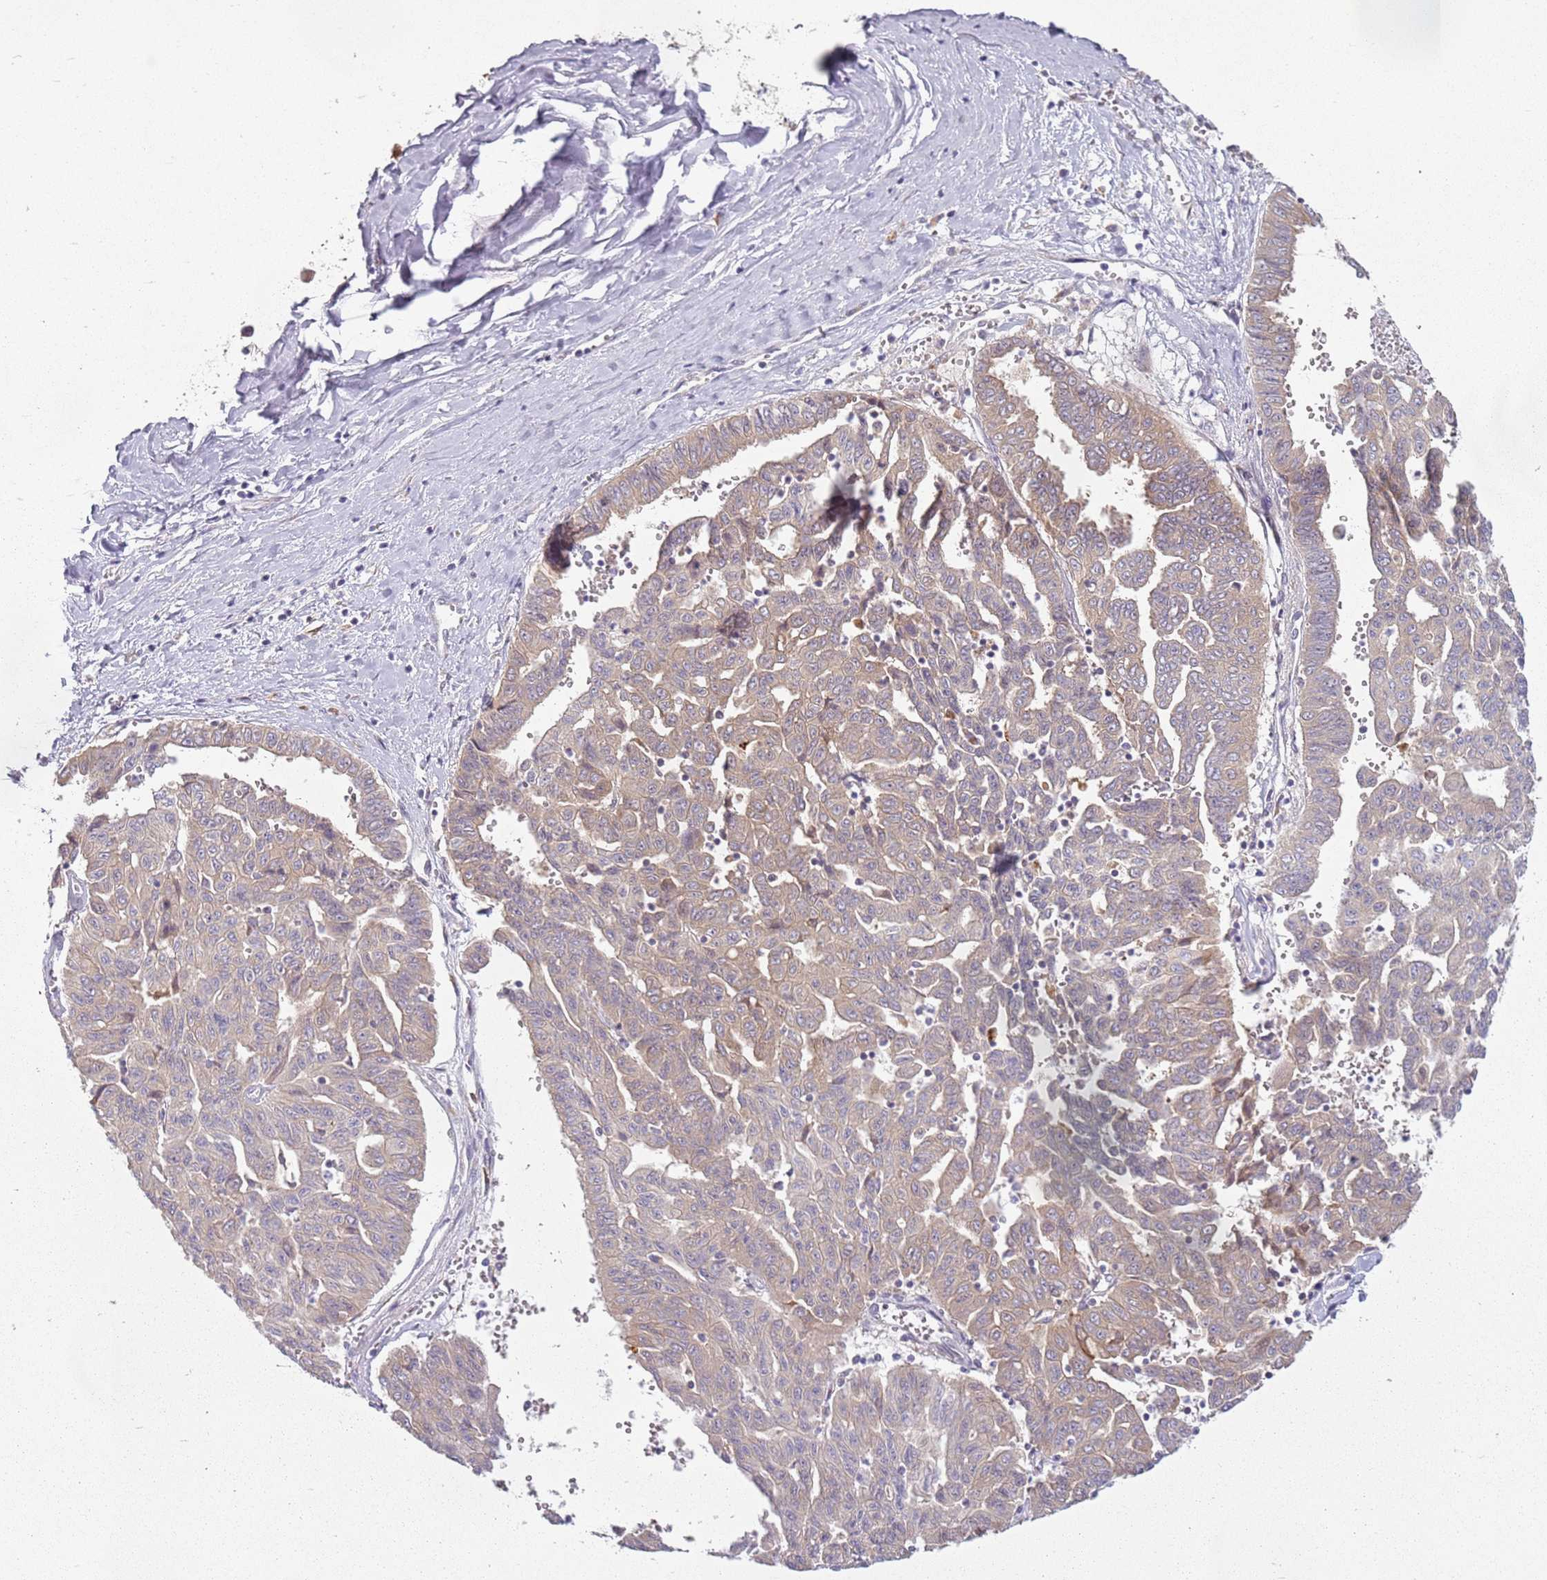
{"staining": {"intensity": "weak", "quantity": "25%-75%", "location": "cytoplasmic/membranous"}, "tissue": "liver cancer", "cell_type": "Tumor cells", "image_type": "cancer", "snomed": [{"axis": "morphology", "description": "Cholangiocarcinoma"}, {"axis": "topography", "description": "Liver"}], "caption": "The immunohistochemical stain highlights weak cytoplasmic/membranous staining in tumor cells of liver cholangiocarcinoma tissue.", "gene": "RPS28", "patient": {"sex": "female", "age": 77}}